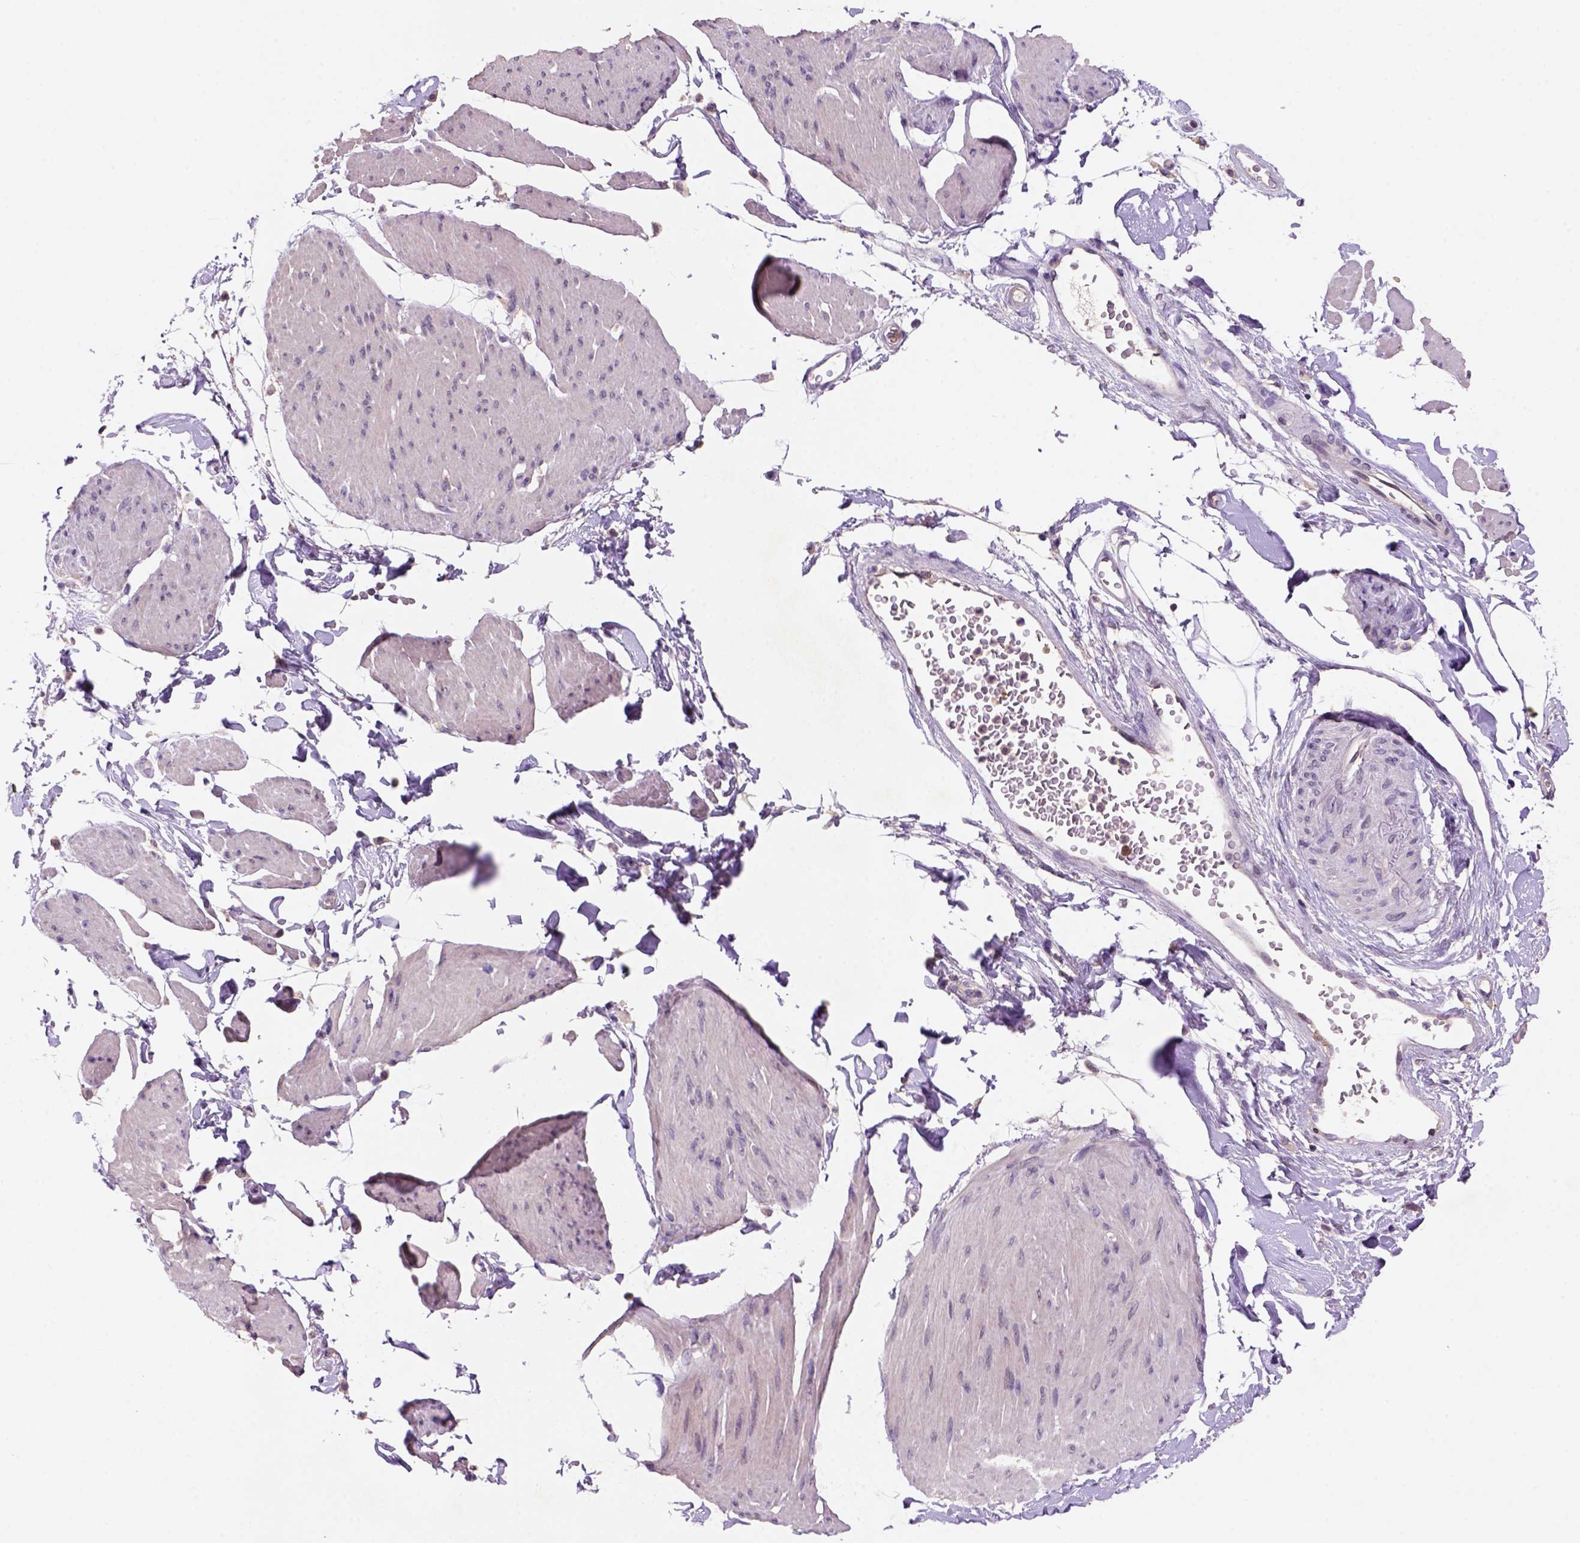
{"staining": {"intensity": "weak", "quantity": "<25%", "location": "cytoplasmic/membranous"}, "tissue": "smooth muscle", "cell_type": "Smooth muscle cells", "image_type": "normal", "snomed": [{"axis": "morphology", "description": "Normal tissue, NOS"}, {"axis": "topography", "description": "Adipose tissue"}, {"axis": "topography", "description": "Smooth muscle"}, {"axis": "topography", "description": "Peripheral nerve tissue"}], "caption": "Immunohistochemistry (IHC) micrograph of normal smooth muscle: smooth muscle stained with DAB reveals no significant protein expression in smooth muscle cells. (Stains: DAB (3,3'-diaminobenzidine) immunohistochemistry with hematoxylin counter stain, Microscopy: brightfield microscopy at high magnification).", "gene": "SCML4", "patient": {"sex": "male", "age": 83}}